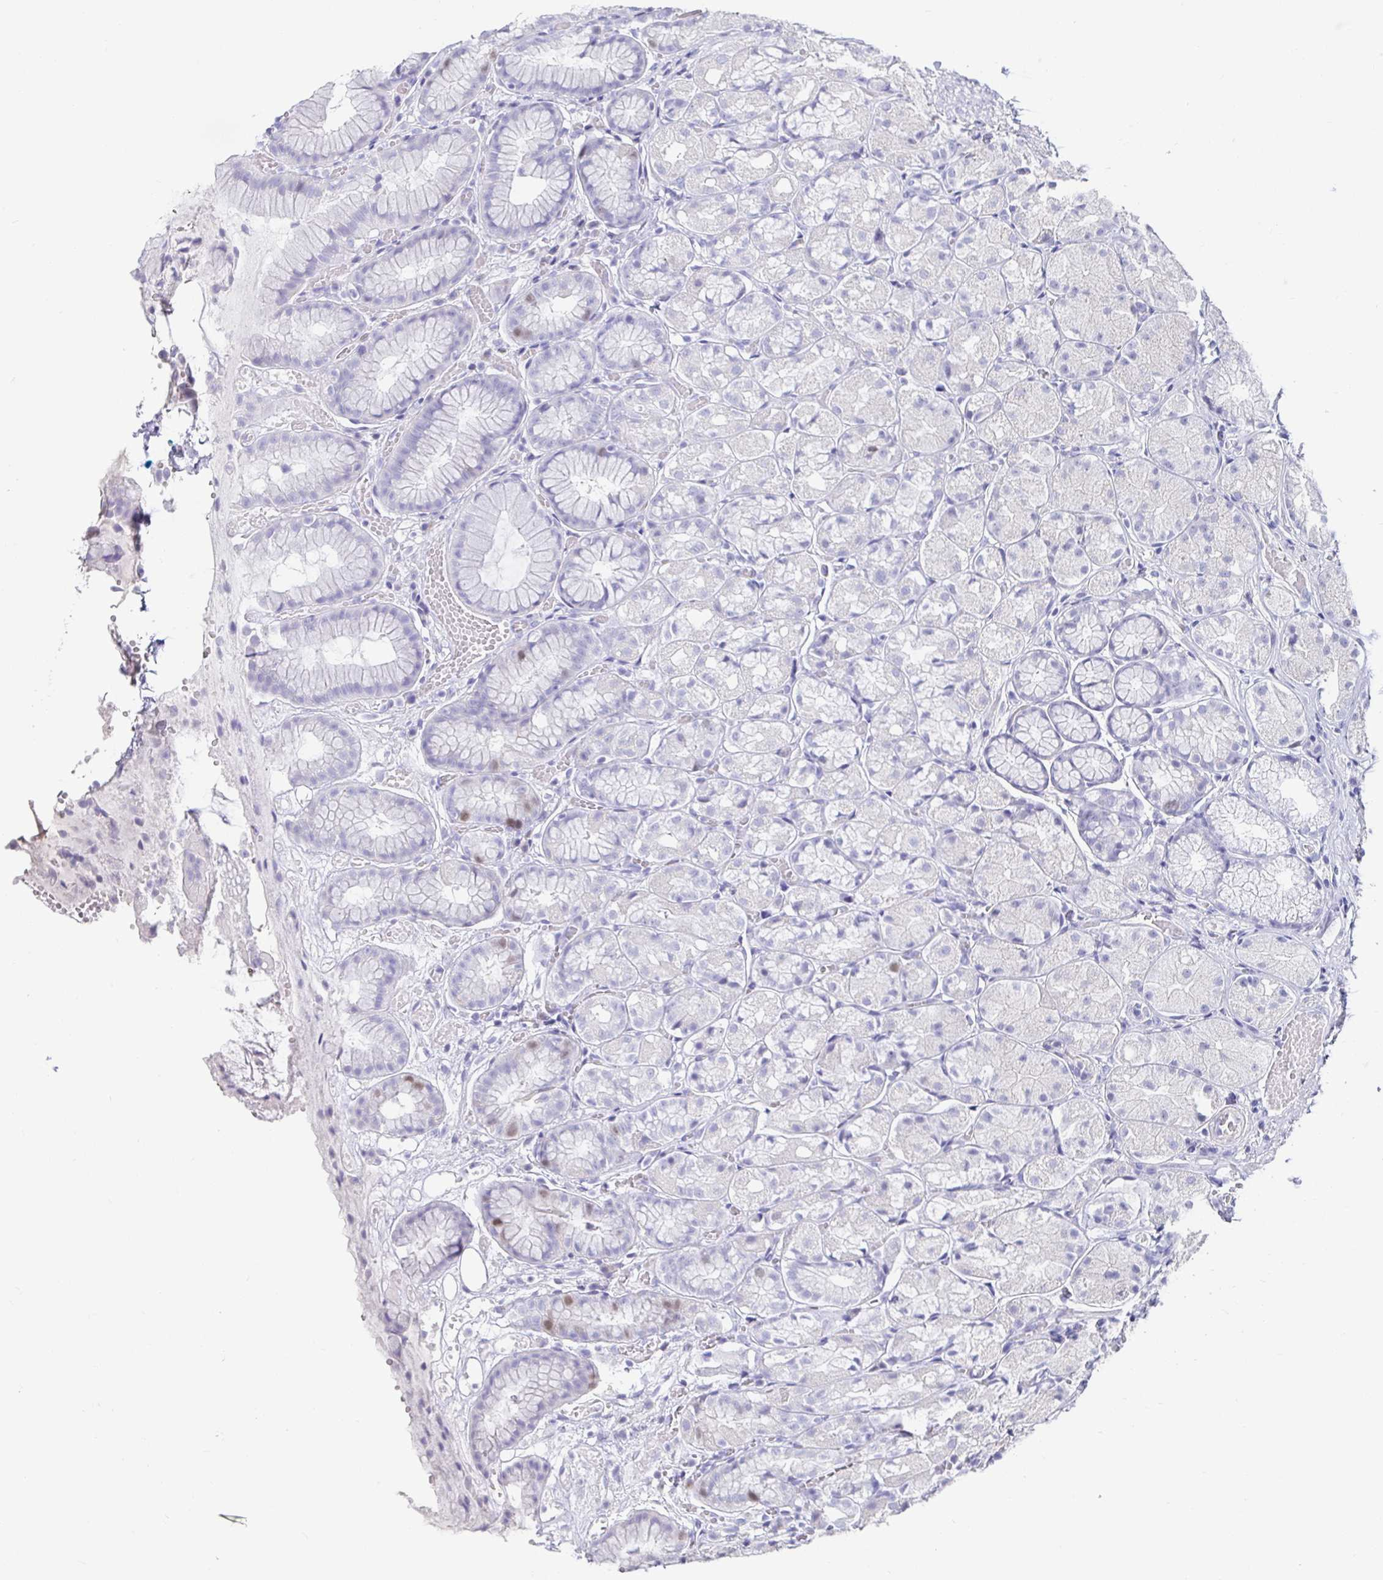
{"staining": {"intensity": "weak", "quantity": "<25%", "location": "nuclear"}, "tissue": "stomach", "cell_type": "Glandular cells", "image_type": "normal", "snomed": [{"axis": "morphology", "description": "Normal tissue, NOS"}, {"axis": "topography", "description": "Stomach"}], "caption": "Immunohistochemical staining of benign stomach reveals no significant positivity in glandular cells. (Brightfield microscopy of DAB immunohistochemistry at high magnification).", "gene": "ANLN", "patient": {"sex": "male", "age": 70}}